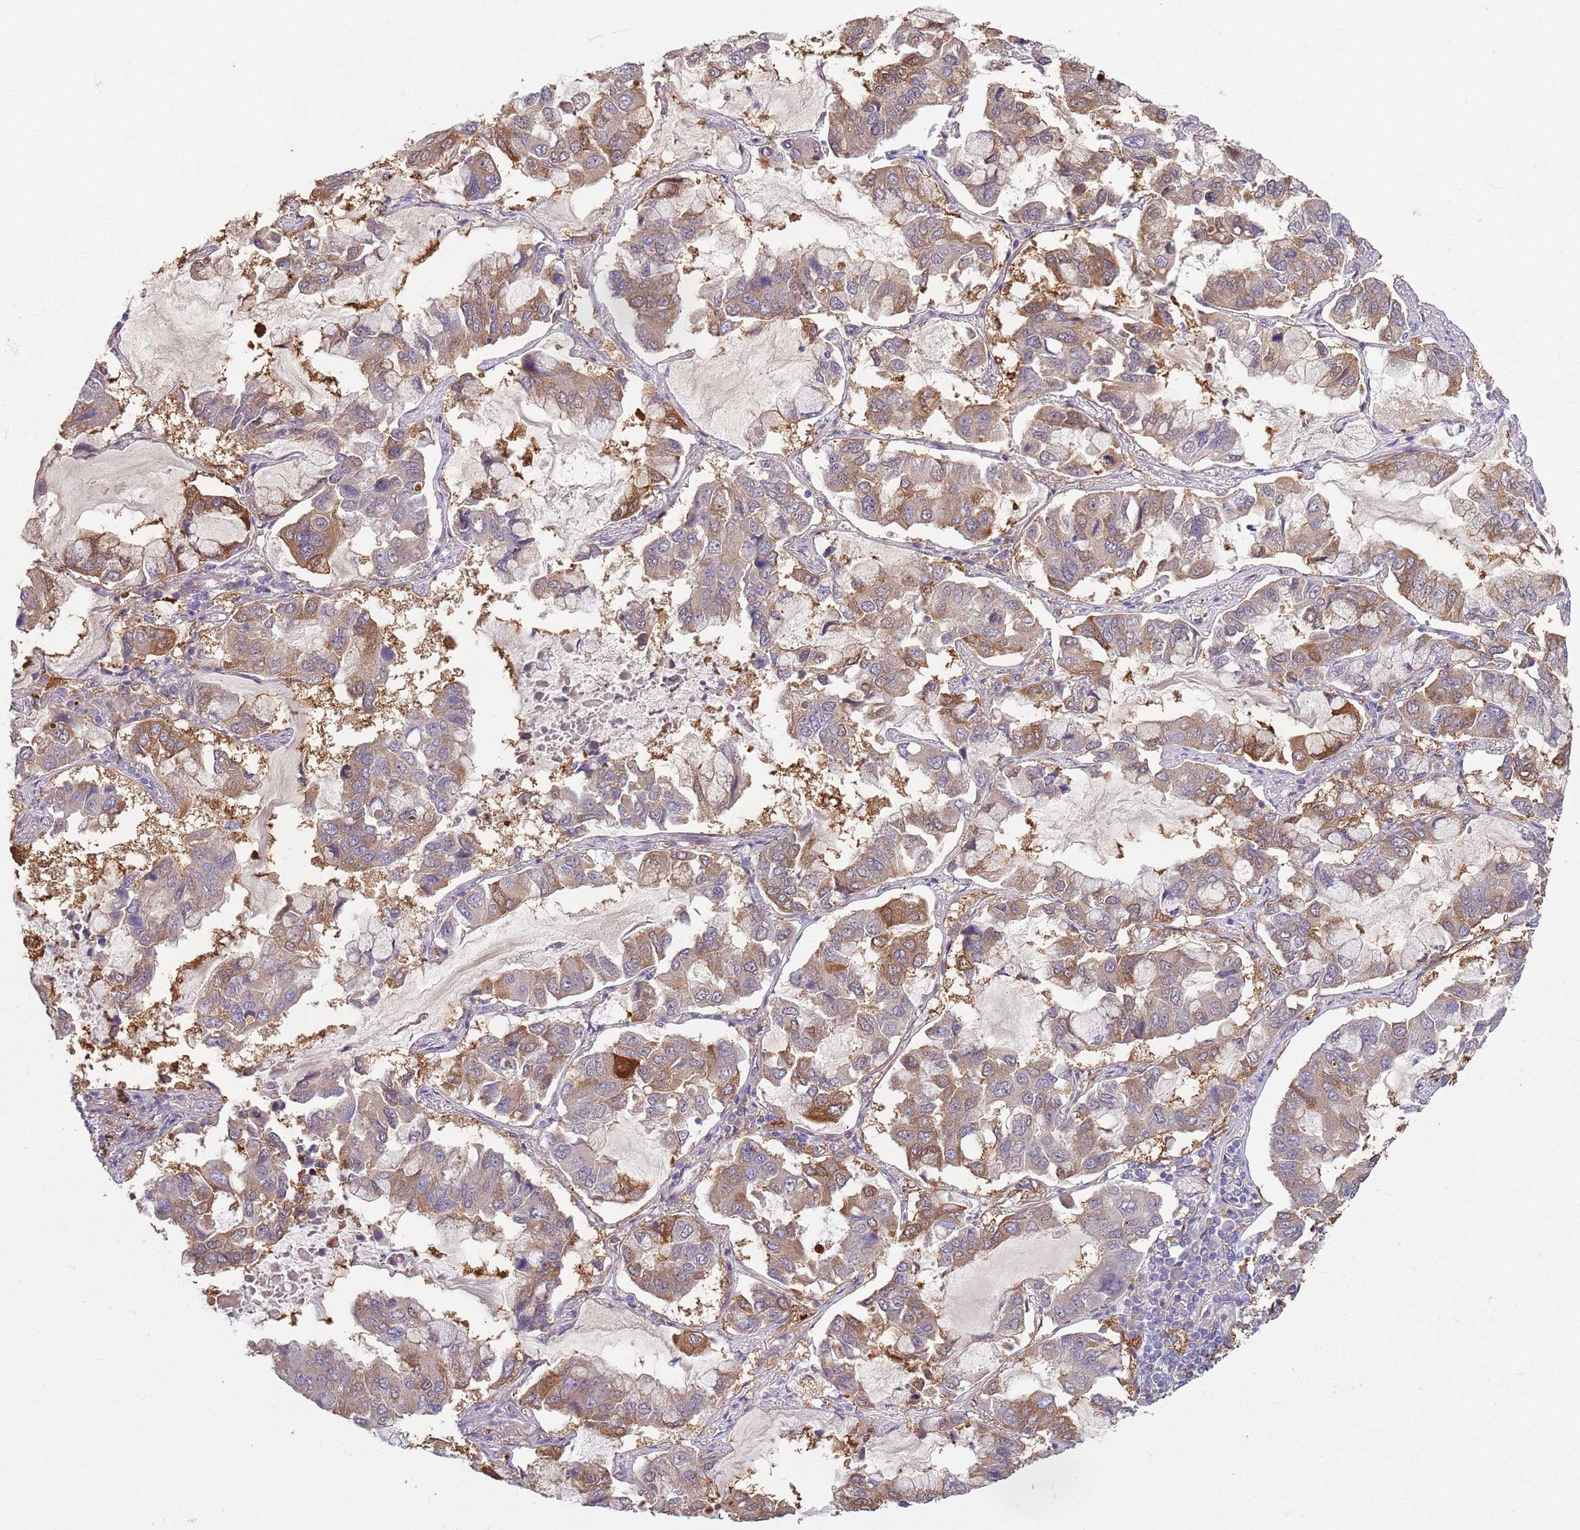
{"staining": {"intensity": "moderate", "quantity": "25%-75%", "location": "cytoplasmic/membranous"}, "tissue": "lung cancer", "cell_type": "Tumor cells", "image_type": "cancer", "snomed": [{"axis": "morphology", "description": "Adenocarcinoma, NOS"}, {"axis": "topography", "description": "Lung"}], "caption": "Immunohistochemistry (IHC) (DAB) staining of lung adenocarcinoma shows moderate cytoplasmic/membranous protein staining in about 25%-75% of tumor cells. The protein is shown in brown color, while the nuclei are stained blue.", "gene": "COQ5", "patient": {"sex": "male", "age": 64}}